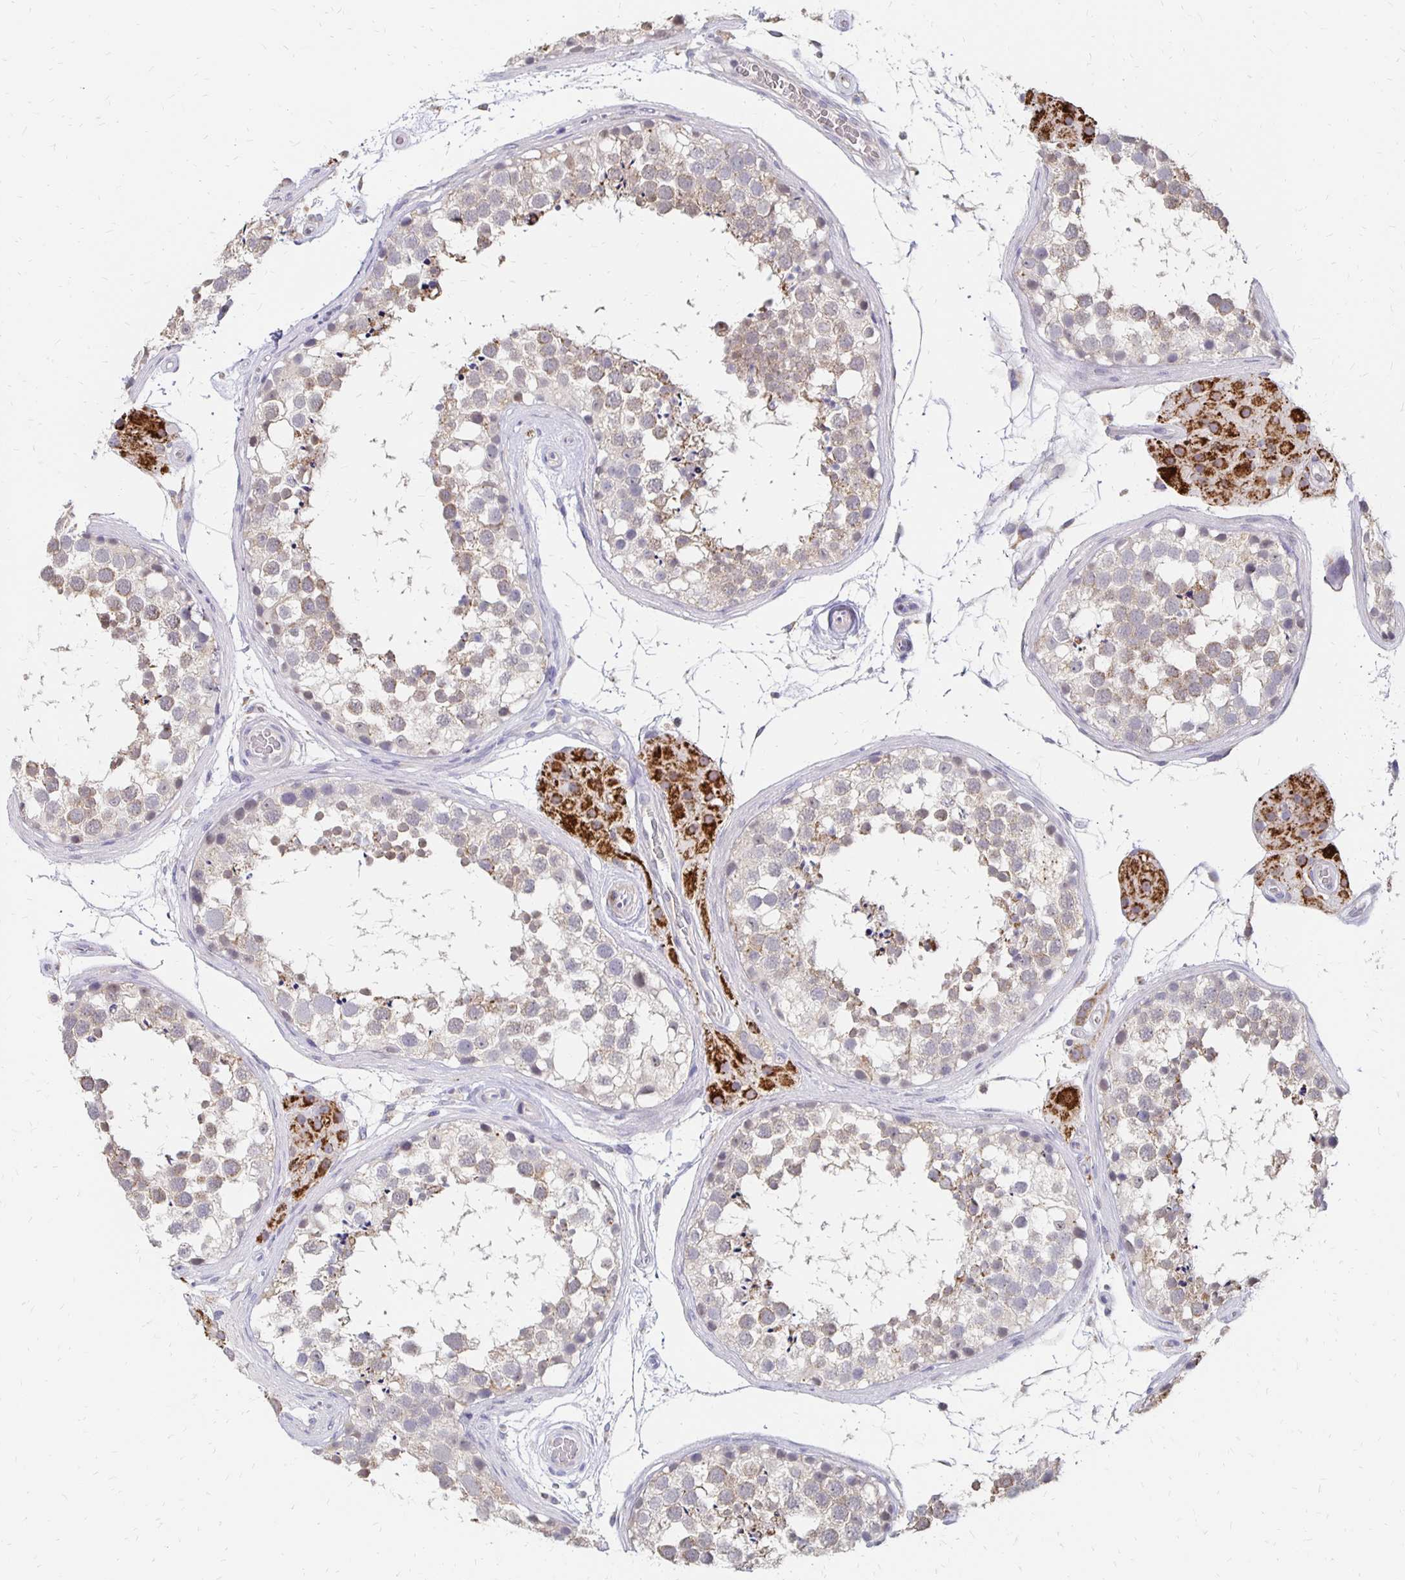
{"staining": {"intensity": "weak", "quantity": "25%-75%", "location": "cytoplasmic/membranous"}, "tissue": "testis", "cell_type": "Cells in seminiferous ducts", "image_type": "normal", "snomed": [{"axis": "morphology", "description": "Normal tissue, NOS"}, {"axis": "morphology", "description": "Seminoma, NOS"}, {"axis": "topography", "description": "Testis"}], "caption": "High-magnification brightfield microscopy of normal testis stained with DAB (brown) and counterstained with hematoxylin (blue). cells in seminiferous ducts exhibit weak cytoplasmic/membranous expression is present in about25%-75% of cells.", "gene": "ATOSB", "patient": {"sex": "male", "age": 65}}